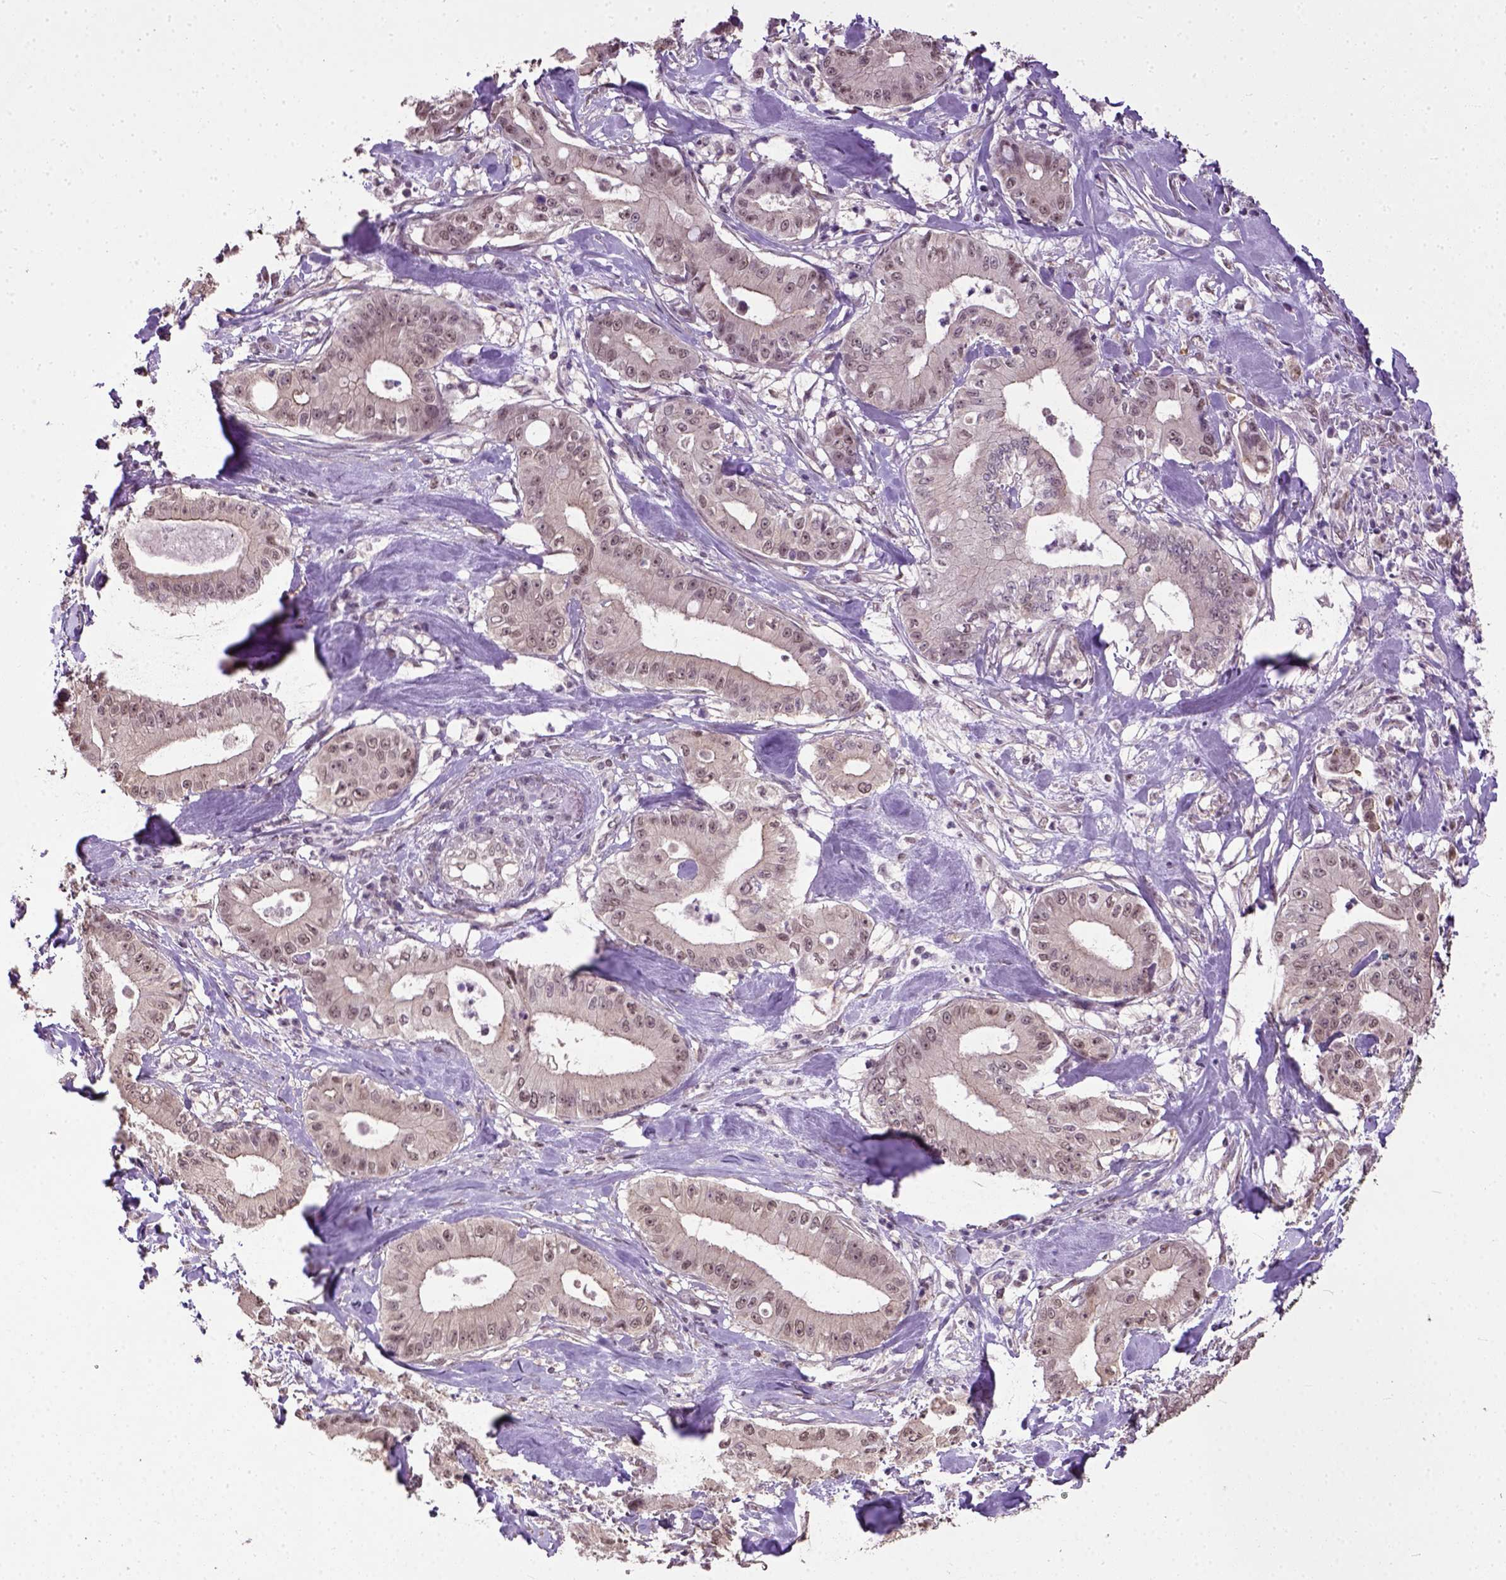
{"staining": {"intensity": "weak", "quantity": ">75%", "location": "nuclear"}, "tissue": "pancreatic cancer", "cell_type": "Tumor cells", "image_type": "cancer", "snomed": [{"axis": "morphology", "description": "Adenocarcinoma, NOS"}, {"axis": "topography", "description": "Pancreas"}], "caption": "The photomicrograph displays staining of pancreatic cancer (adenocarcinoma), revealing weak nuclear protein positivity (brown color) within tumor cells.", "gene": "UBA3", "patient": {"sex": "male", "age": 71}}